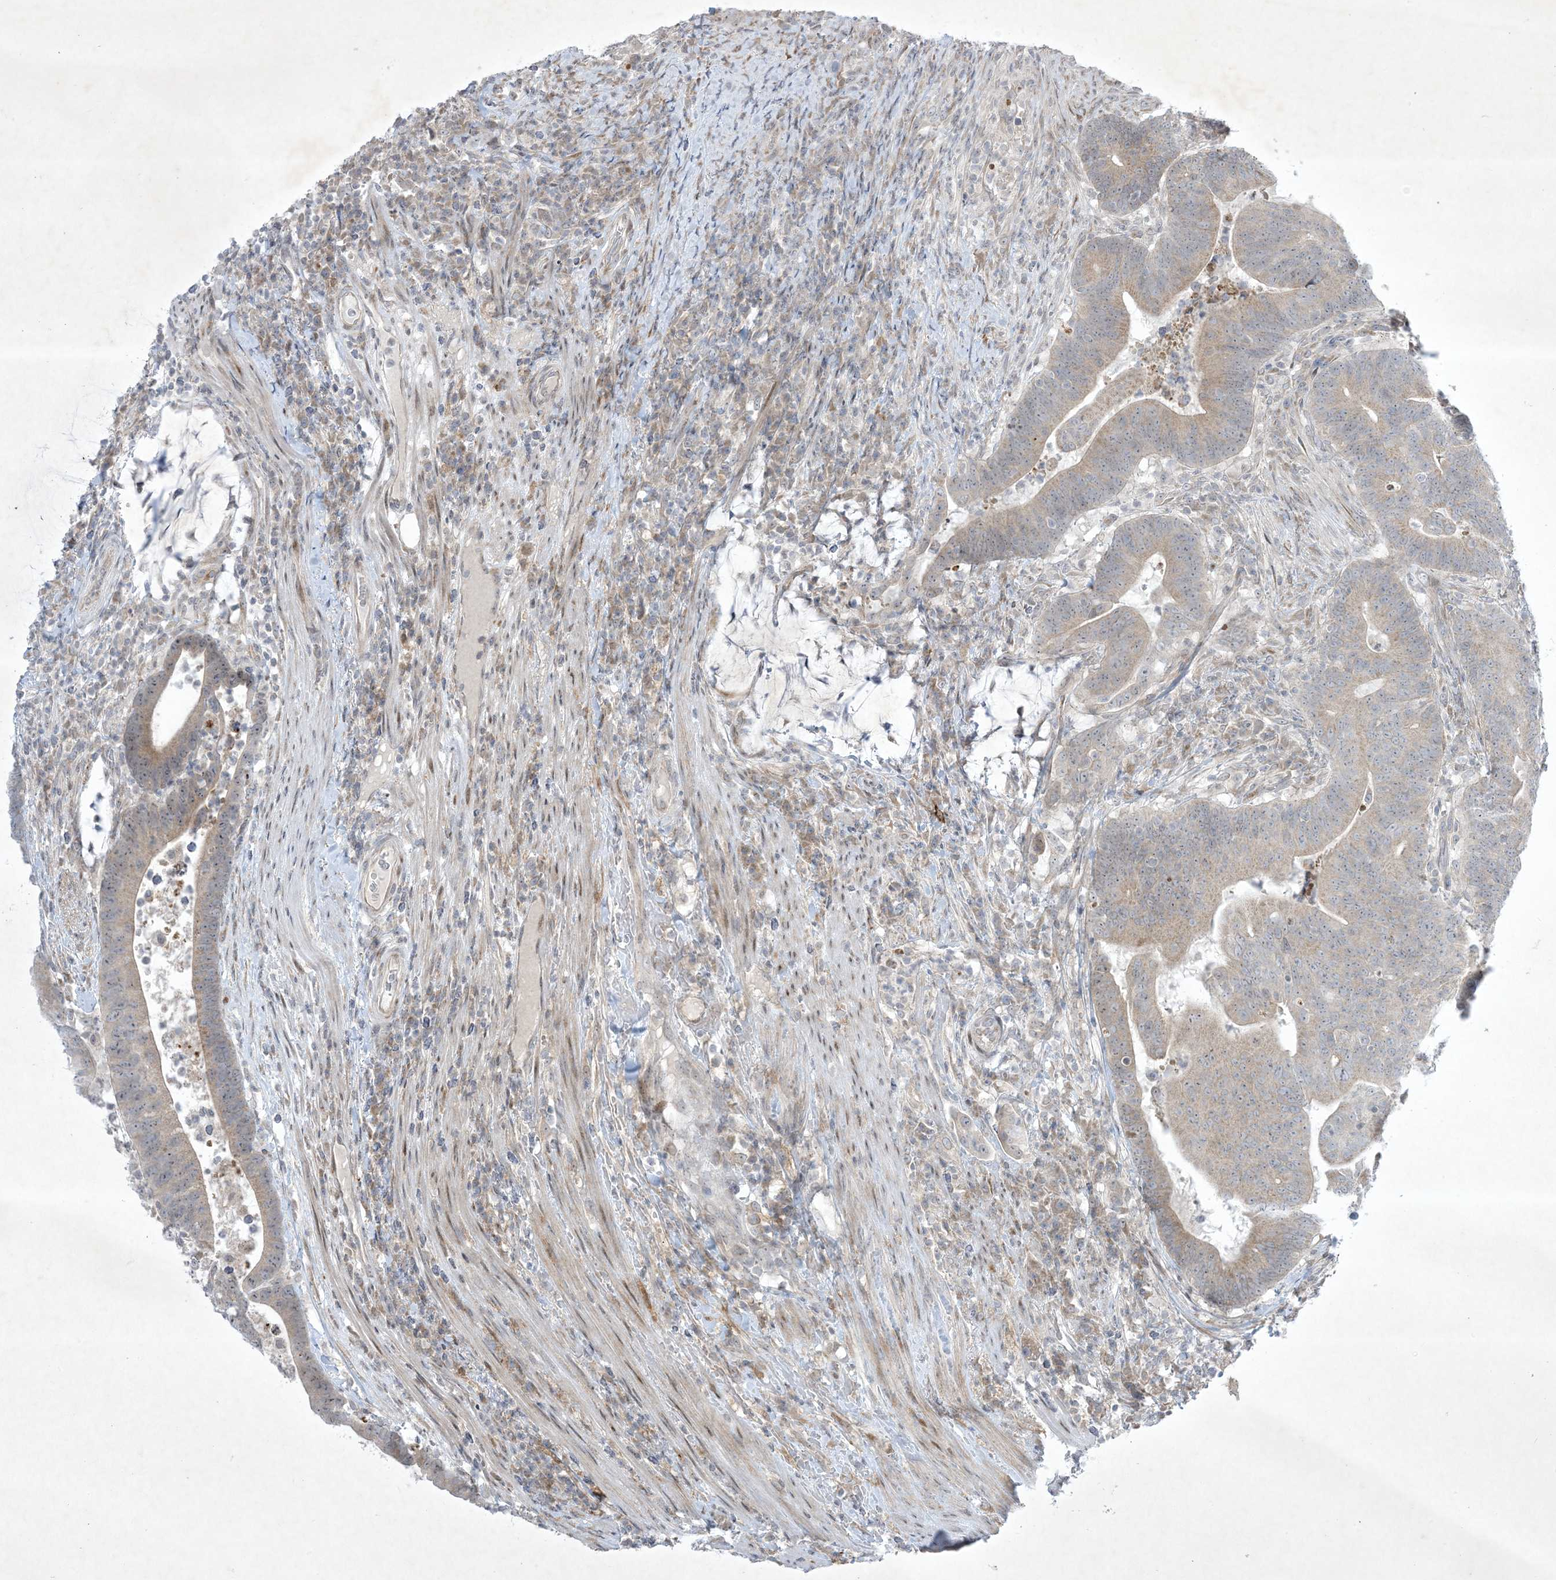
{"staining": {"intensity": "weak", "quantity": ">75%", "location": "cytoplasmic/membranous"}, "tissue": "colorectal cancer", "cell_type": "Tumor cells", "image_type": "cancer", "snomed": [{"axis": "morphology", "description": "Adenocarcinoma, NOS"}, {"axis": "topography", "description": "Colon"}], "caption": "Approximately >75% of tumor cells in colorectal cancer display weak cytoplasmic/membranous protein positivity as visualized by brown immunohistochemical staining.", "gene": "SOGA3", "patient": {"sex": "female", "age": 66}}